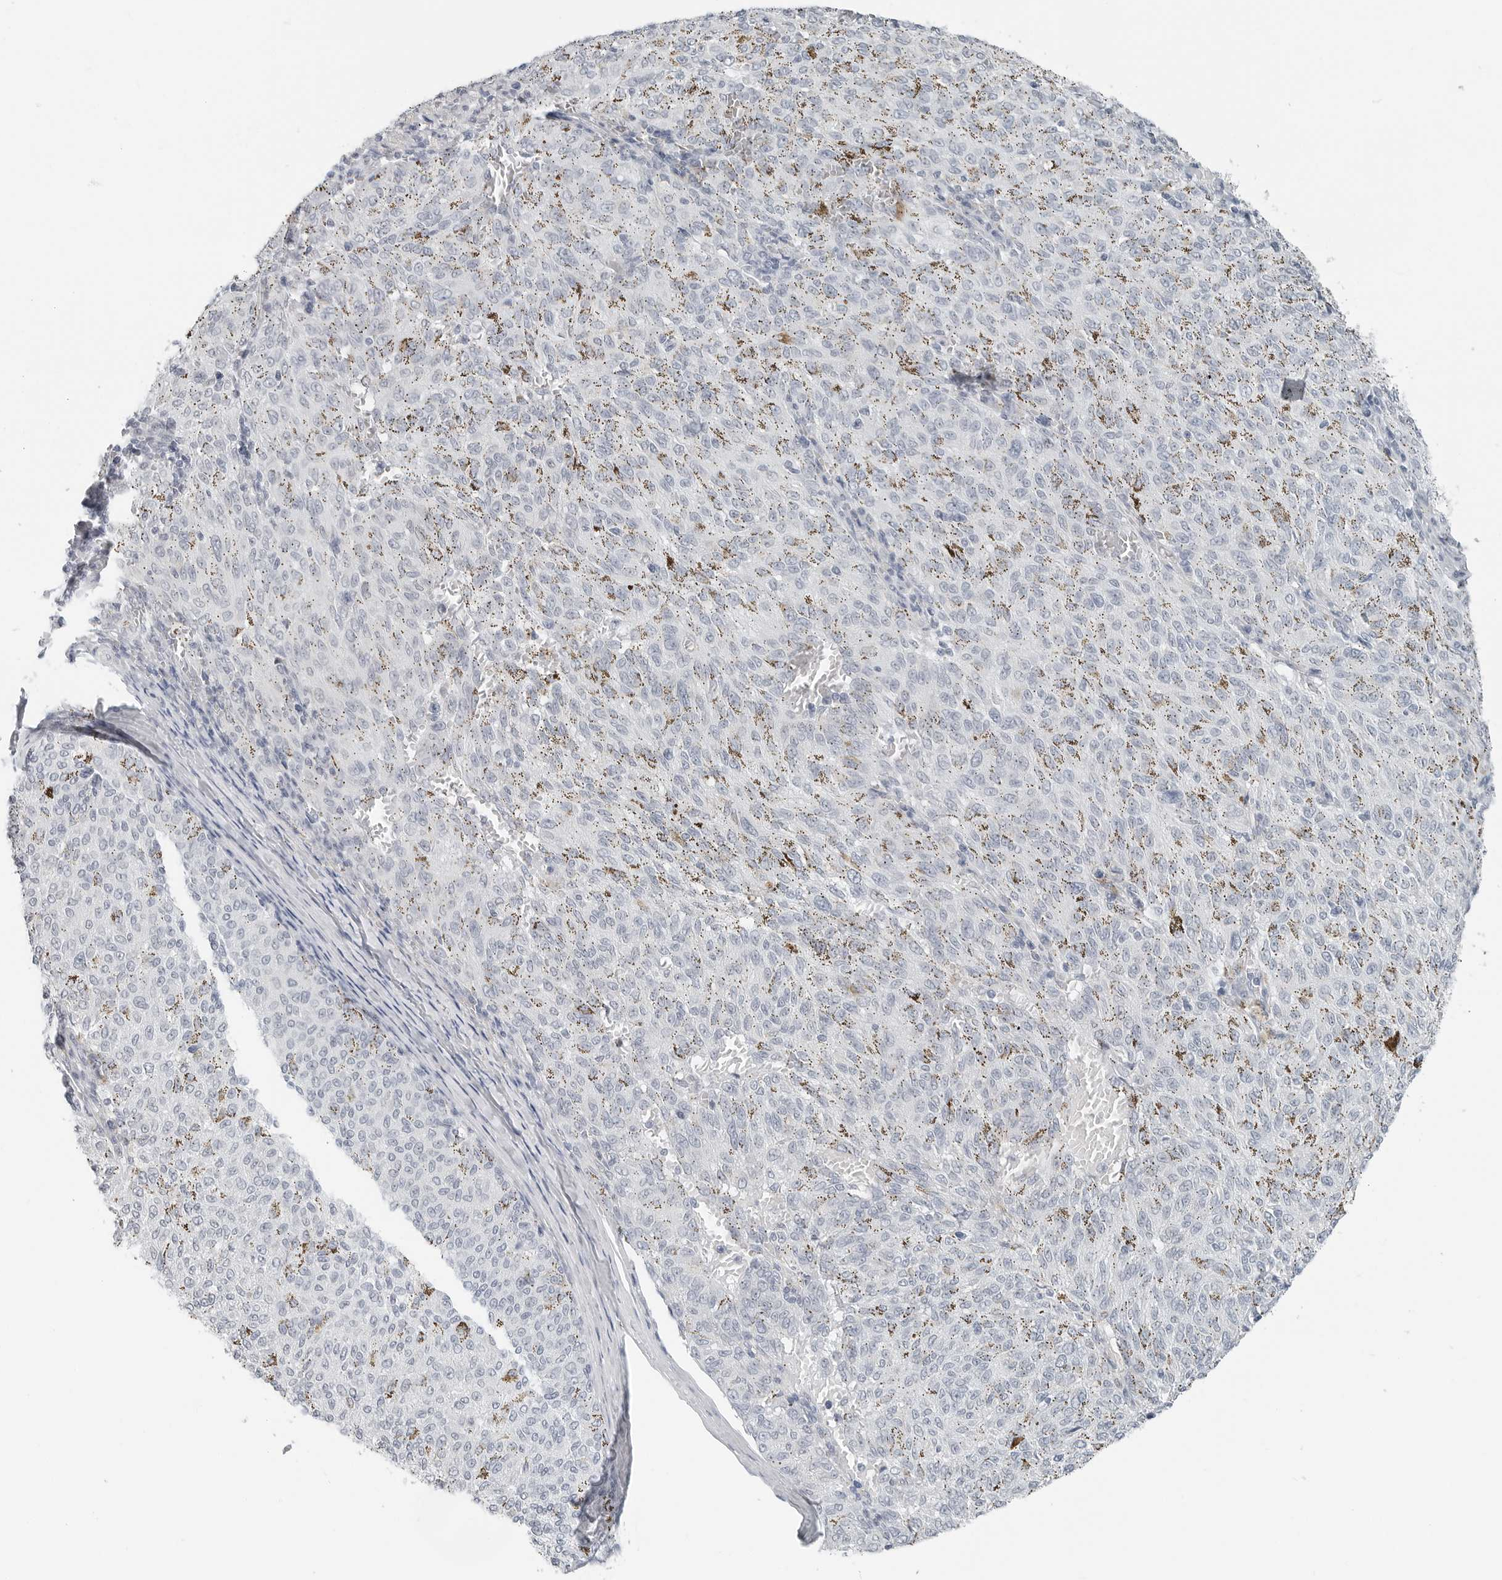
{"staining": {"intensity": "negative", "quantity": "none", "location": "none"}, "tissue": "melanoma", "cell_type": "Tumor cells", "image_type": "cancer", "snomed": [{"axis": "morphology", "description": "Malignant melanoma, NOS"}, {"axis": "topography", "description": "Skin"}], "caption": "The histopathology image demonstrates no staining of tumor cells in melanoma. (DAB immunohistochemistry (IHC) with hematoxylin counter stain).", "gene": "XIRP1", "patient": {"sex": "female", "age": 72}}